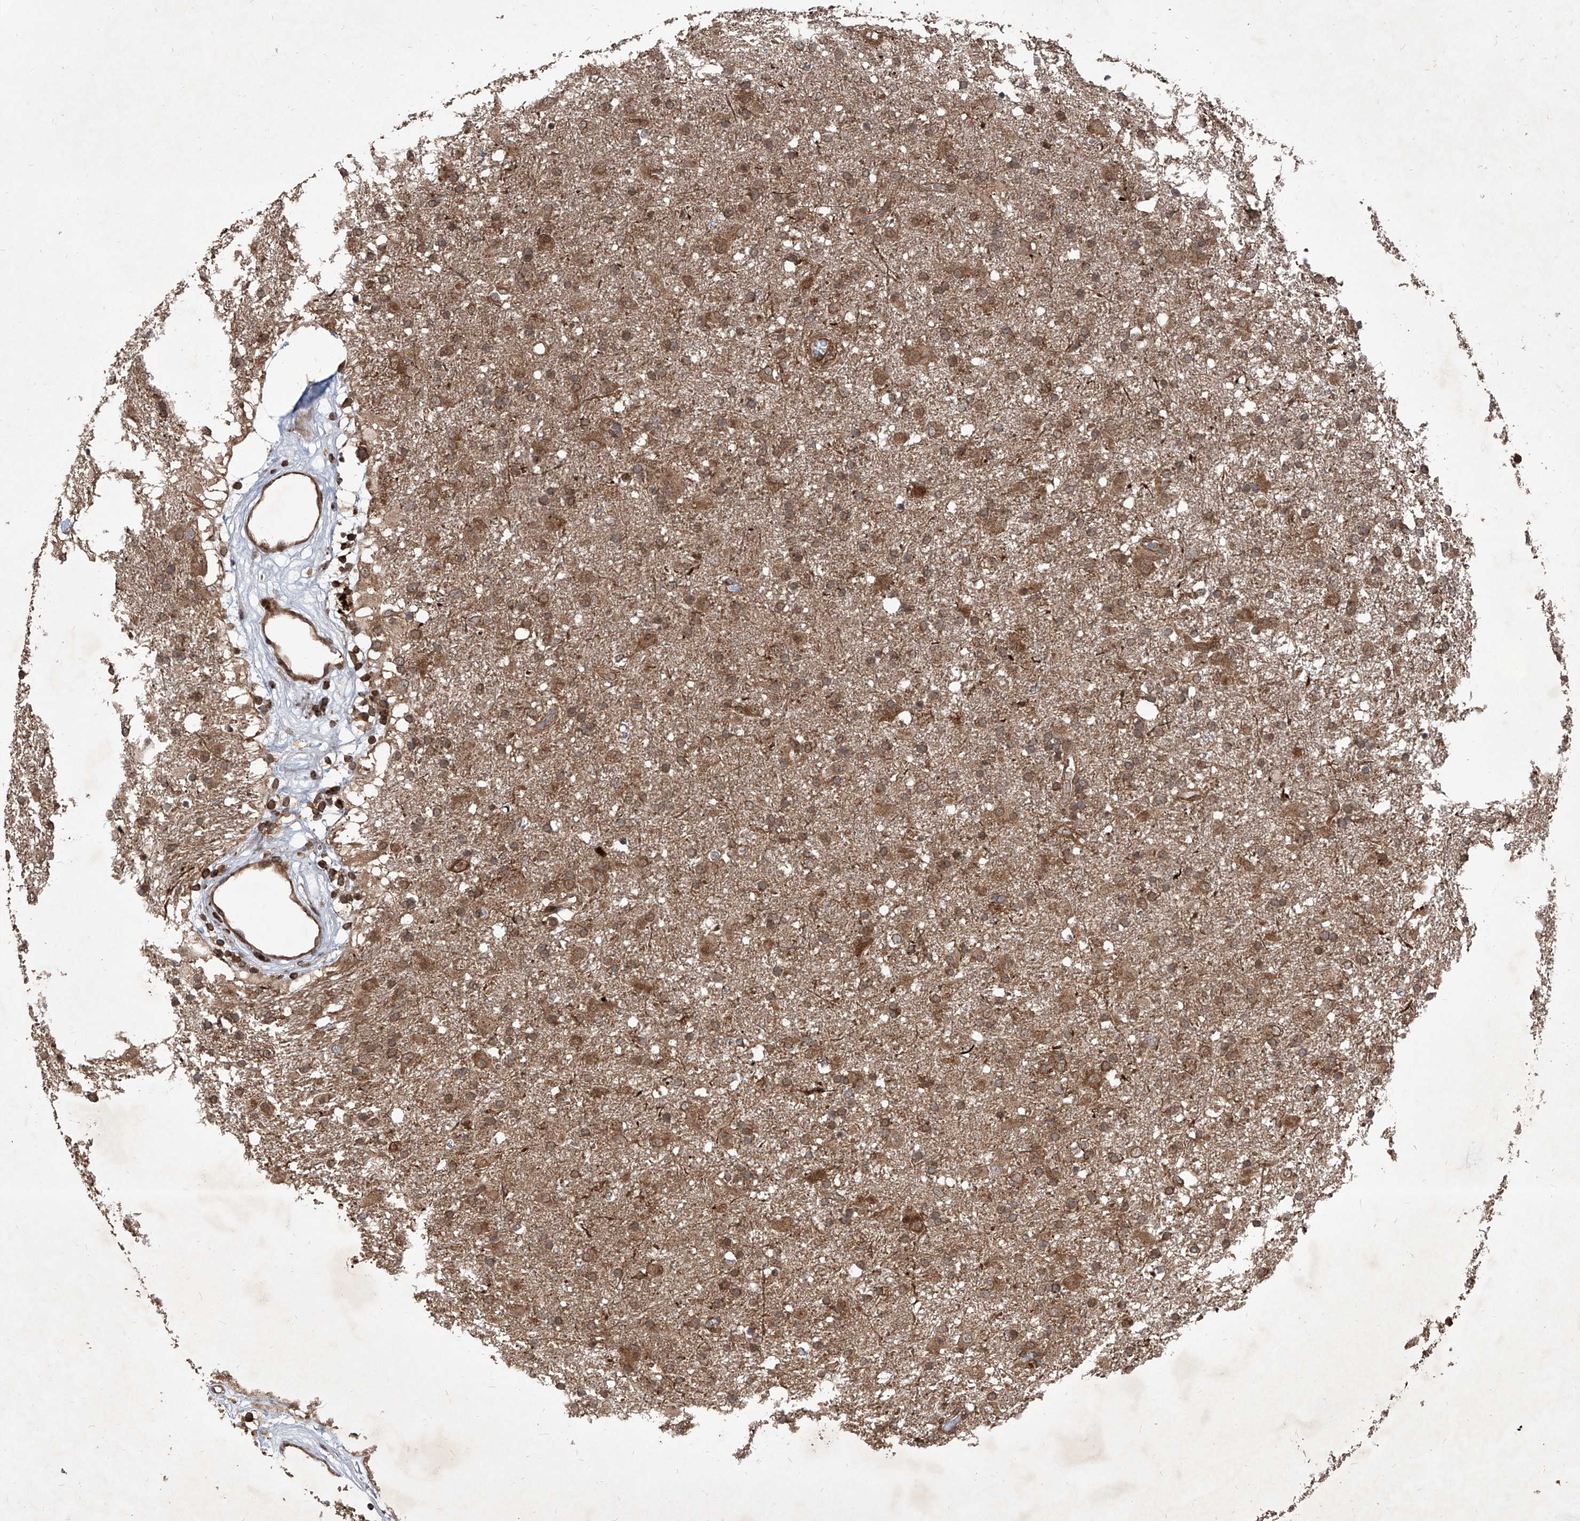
{"staining": {"intensity": "moderate", "quantity": ">75%", "location": "cytoplasmic/membranous"}, "tissue": "glioma", "cell_type": "Tumor cells", "image_type": "cancer", "snomed": [{"axis": "morphology", "description": "Glioma, malignant, Low grade"}, {"axis": "topography", "description": "Brain"}], "caption": "Malignant glioma (low-grade) was stained to show a protein in brown. There is medium levels of moderate cytoplasmic/membranous expression in about >75% of tumor cells. (DAB (3,3'-diaminobenzidine) IHC with brightfield microscopy, high magnification).", "gene": "MAGED2", "patient": {"sex": "male", "age": 65}}